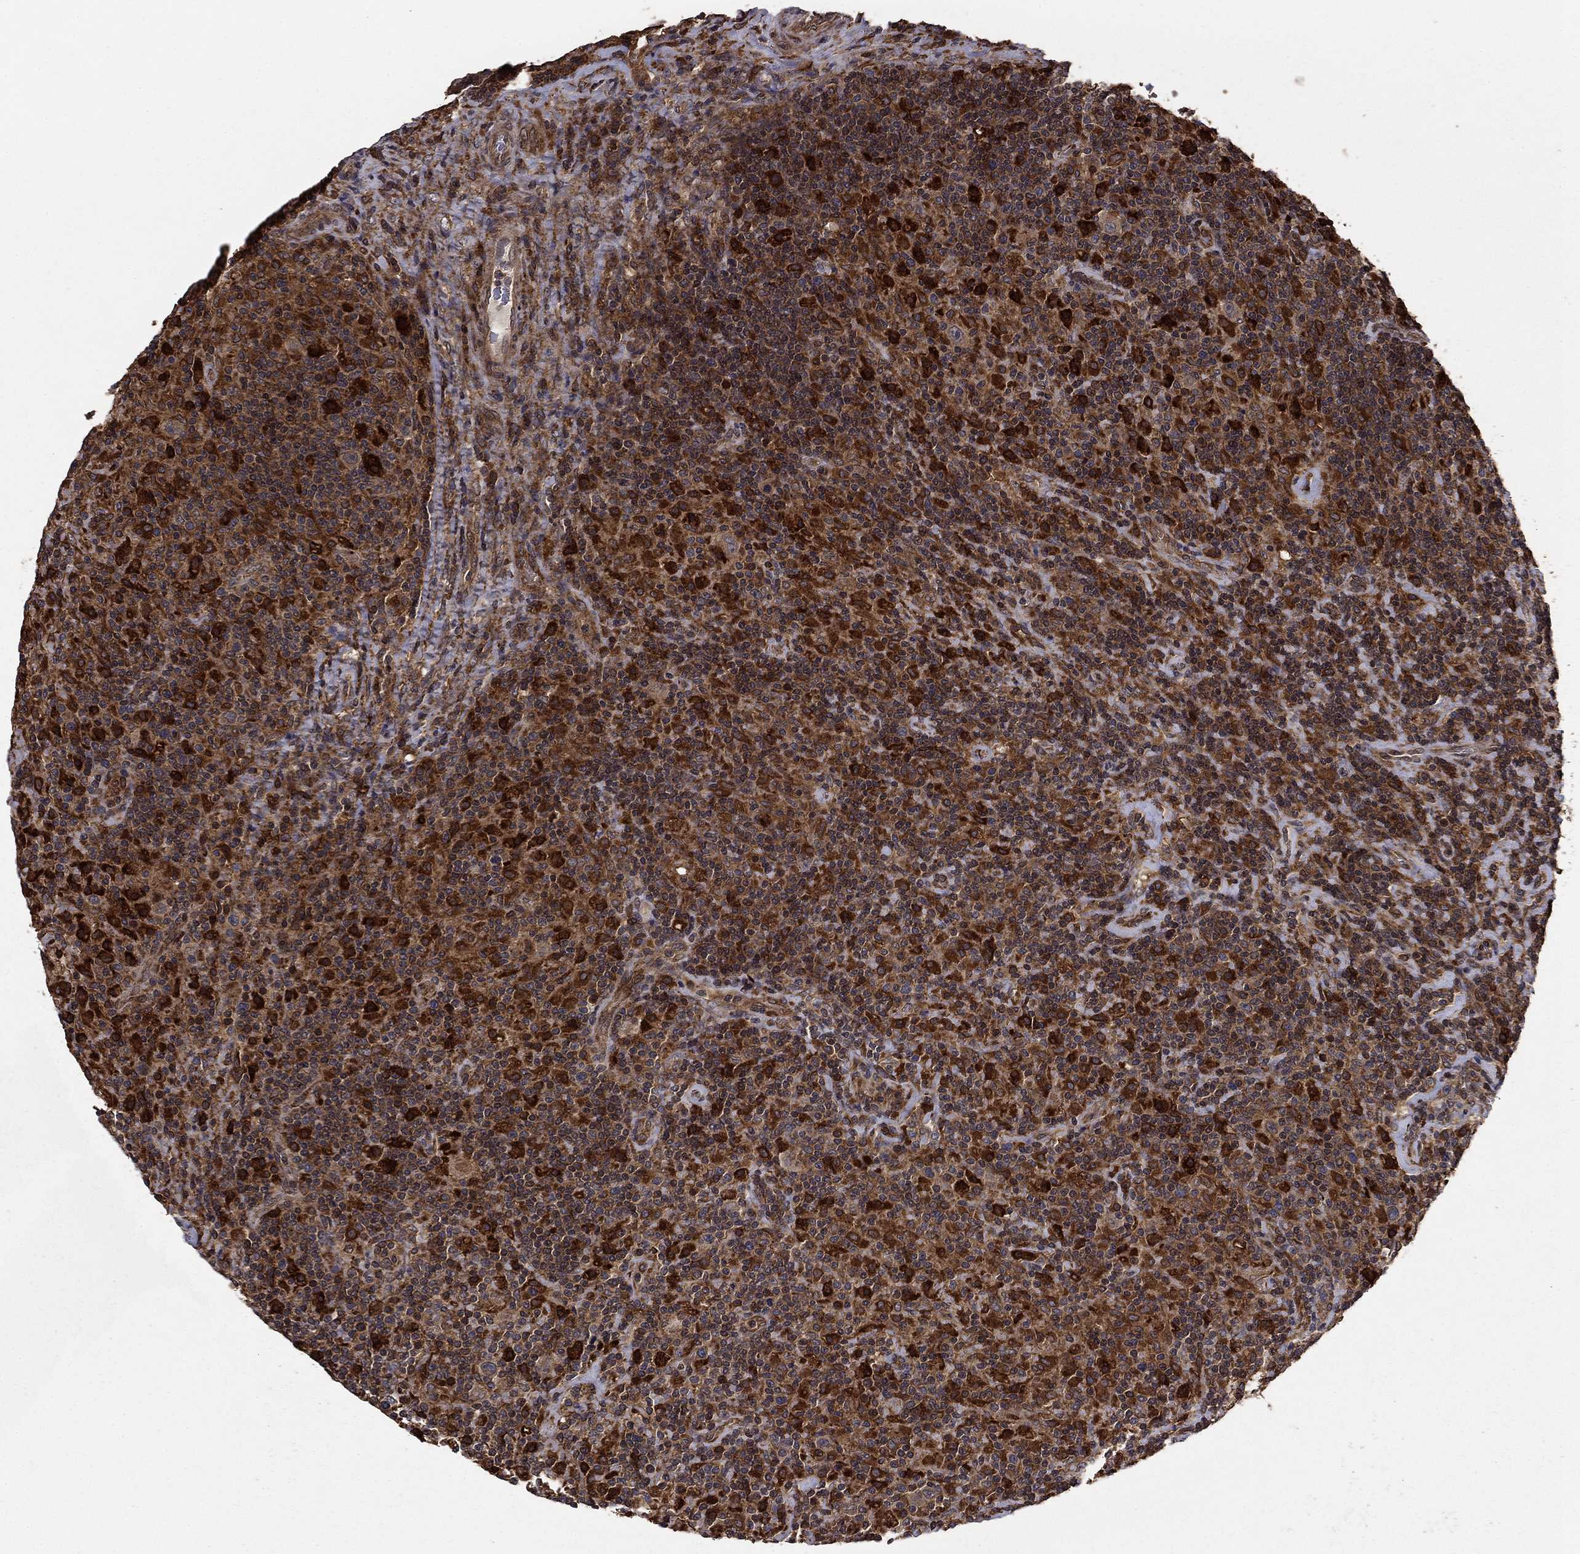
{"staining": {"intensity": "strong", "quantity": "25%-75%", "location": "cytoplasmic/membranous"}, "tissue": "lymphoma", "cell_type": "Tumor cells", "image_type": "cancer", "snomed": [{"axis": "morphology", "description": "Hodgkin's disease, NOS"}, {"axis": "topography", "description": "Lymph node"}], "caption": "Human Hodgkin's disease stained with a brown dye shows strong cytoplasmic/membranous positive positivity in about 25%-75% of tumor cells.", "gene": "BABAM2", "patient": {"sex": "male", "age": 70}}